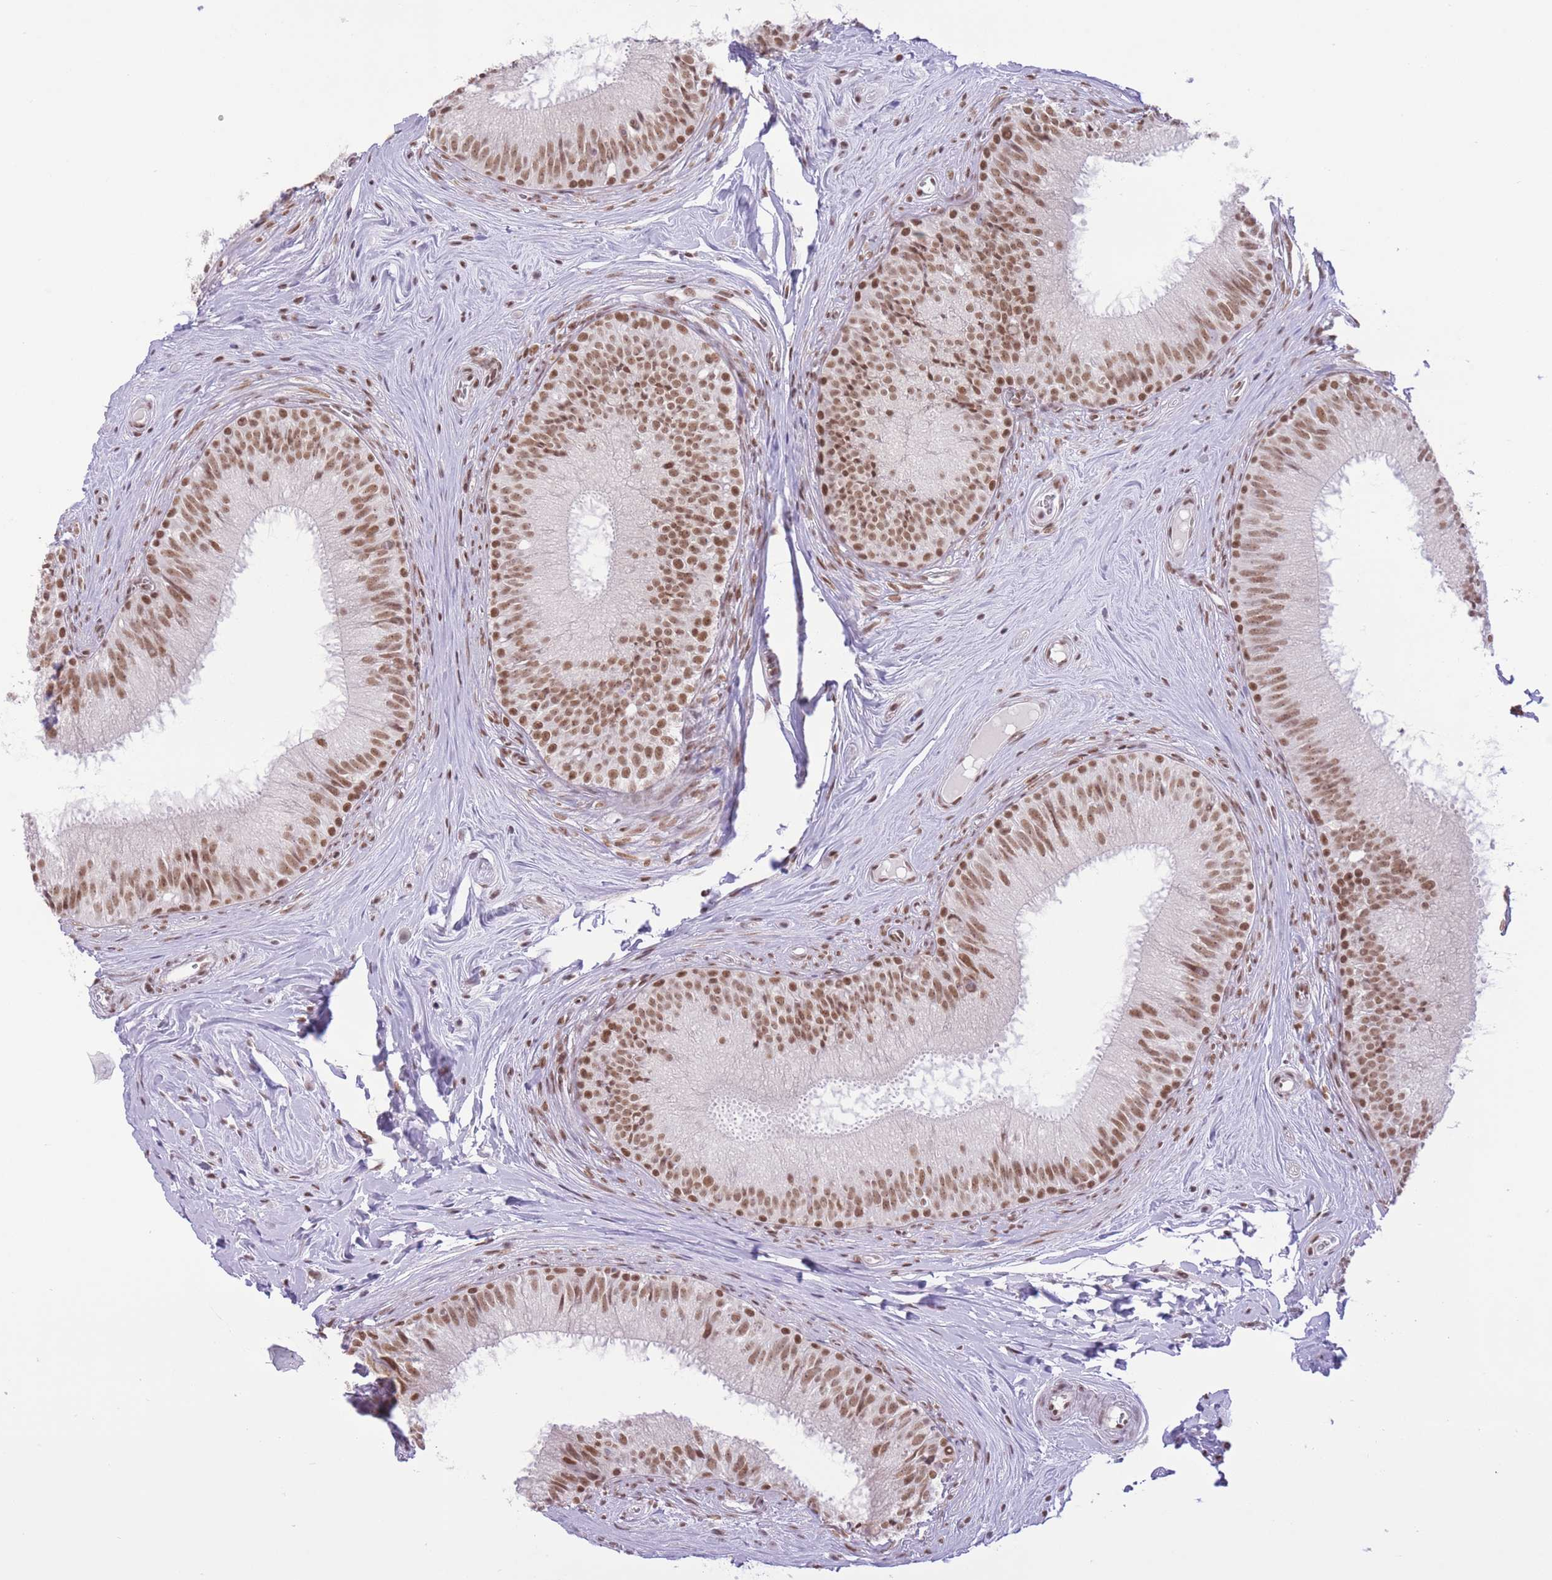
{"staining": {"intensity": "moderate", "quantity": ">75%", "location": "nuclear"}, "tissue": "epididymis", "cell_type": "Glandular cells", "image_type": "normal", "snomed": [{"axis": "morphology", "description": "Normal tissue, NOS"}, {"axis": "topography", "description": "Epididymis"}], "caption": "Protein staining of unremarkable epididymis reveals moderate nuclear expression in about >75% of glandular cells. The staining is performed using DAB brown chromogen to label protein expression. The nuclei are counter-stained blue using hematoxylin.", "gene": "ZBED5", "patient": {"sex": "male", "age": 34}}